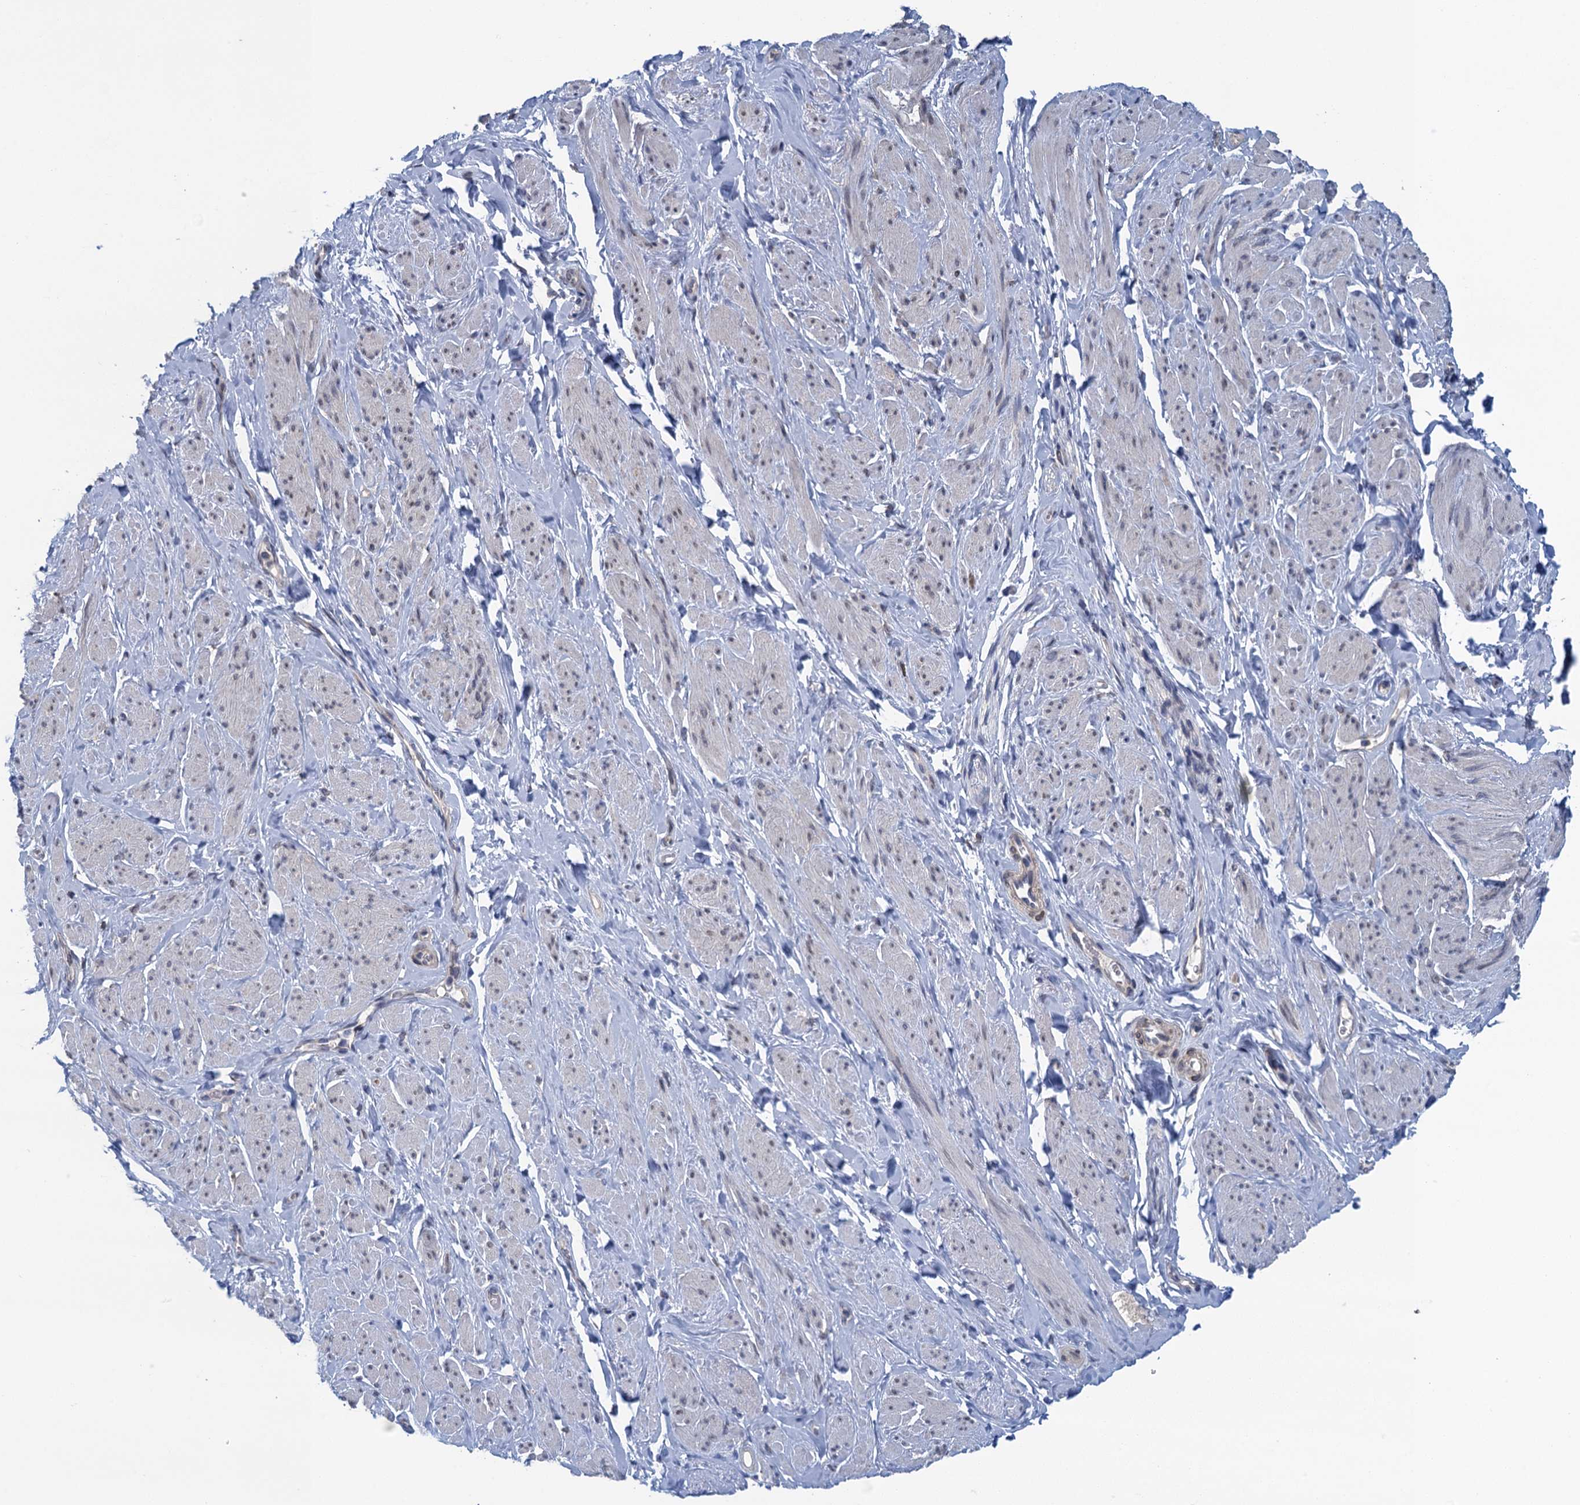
{"staining": {"intensity": "negative", "quantity": "none", "location": "none"}, "tissue": "smooth muscle", "cell_type": "Smooth muscle cells", "image_type": "normal", "snomed": [{"axis": "morphology", "description": "Normal tissue, NOS"}, {"axis": "topography", "description": "Smooth muscle"}, {"axis": "topography", "description": "Peripheral nerve tissue"}], "caption": "Immunohistochemistry (IHC) of normal smooth muscle demonstrates no expression in smooth muscle cells. Brightfield microscopy of immunohistochemistry (IHC) stained with DAB (brown) and hematoxylin (blue), captured at high magnification.", "gene": "CTU2", "patient": {"sex": "male", "age": 69}}